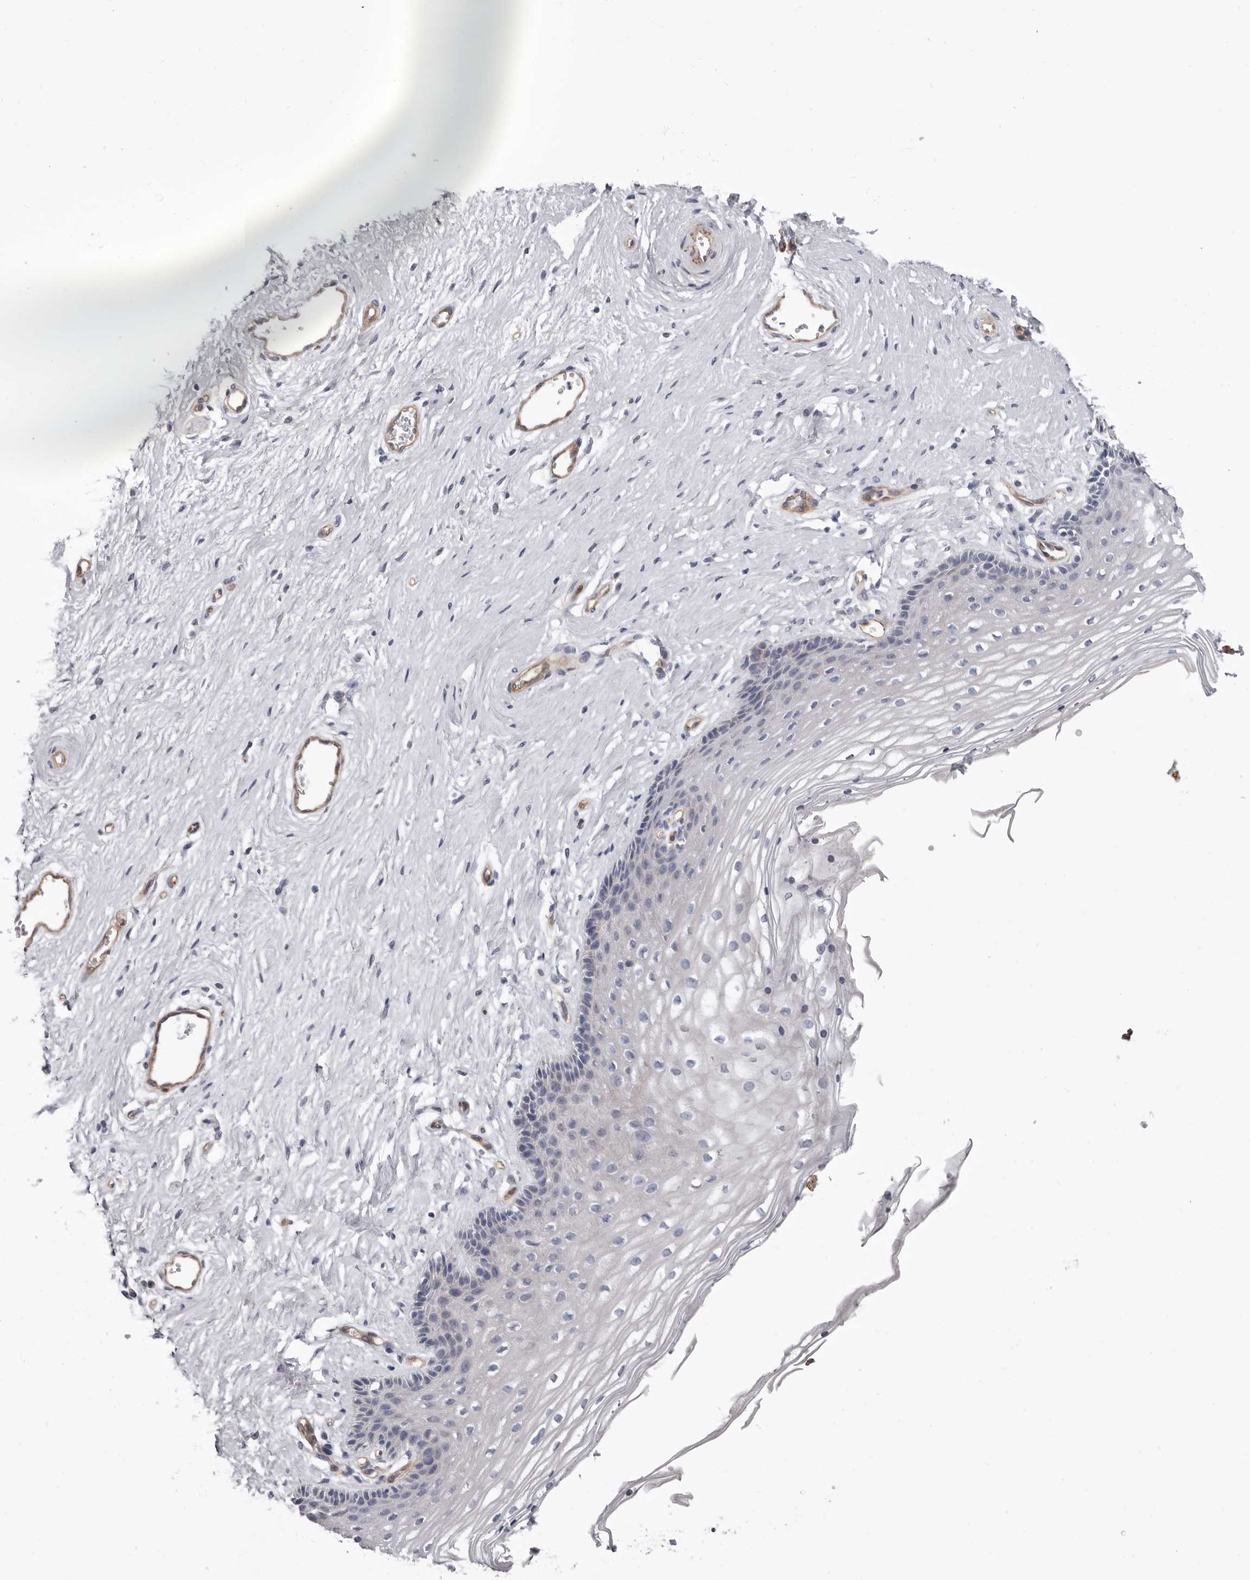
{"staining": {"intensity": "negative", "quantity": "none", "location": "none"}, "tissue": "vagina", "cell_type": "Squamous epithelial cells", "image_type": "normal", "snomed": [{"axis": "morphology", "description": "Normal tissue, NOS"}, {"axis": "topography", "description": "Vagina"}], "caption": "Histopathology image shows no protein expression in squamous epithelial cells of benign vagina. (Brightfield microscopy of DAB (3,3'-diaminobenzidine) IHC at high magnification).", "gene": "ADGRL4", "patient": {"sex": "female", "age": 46}}